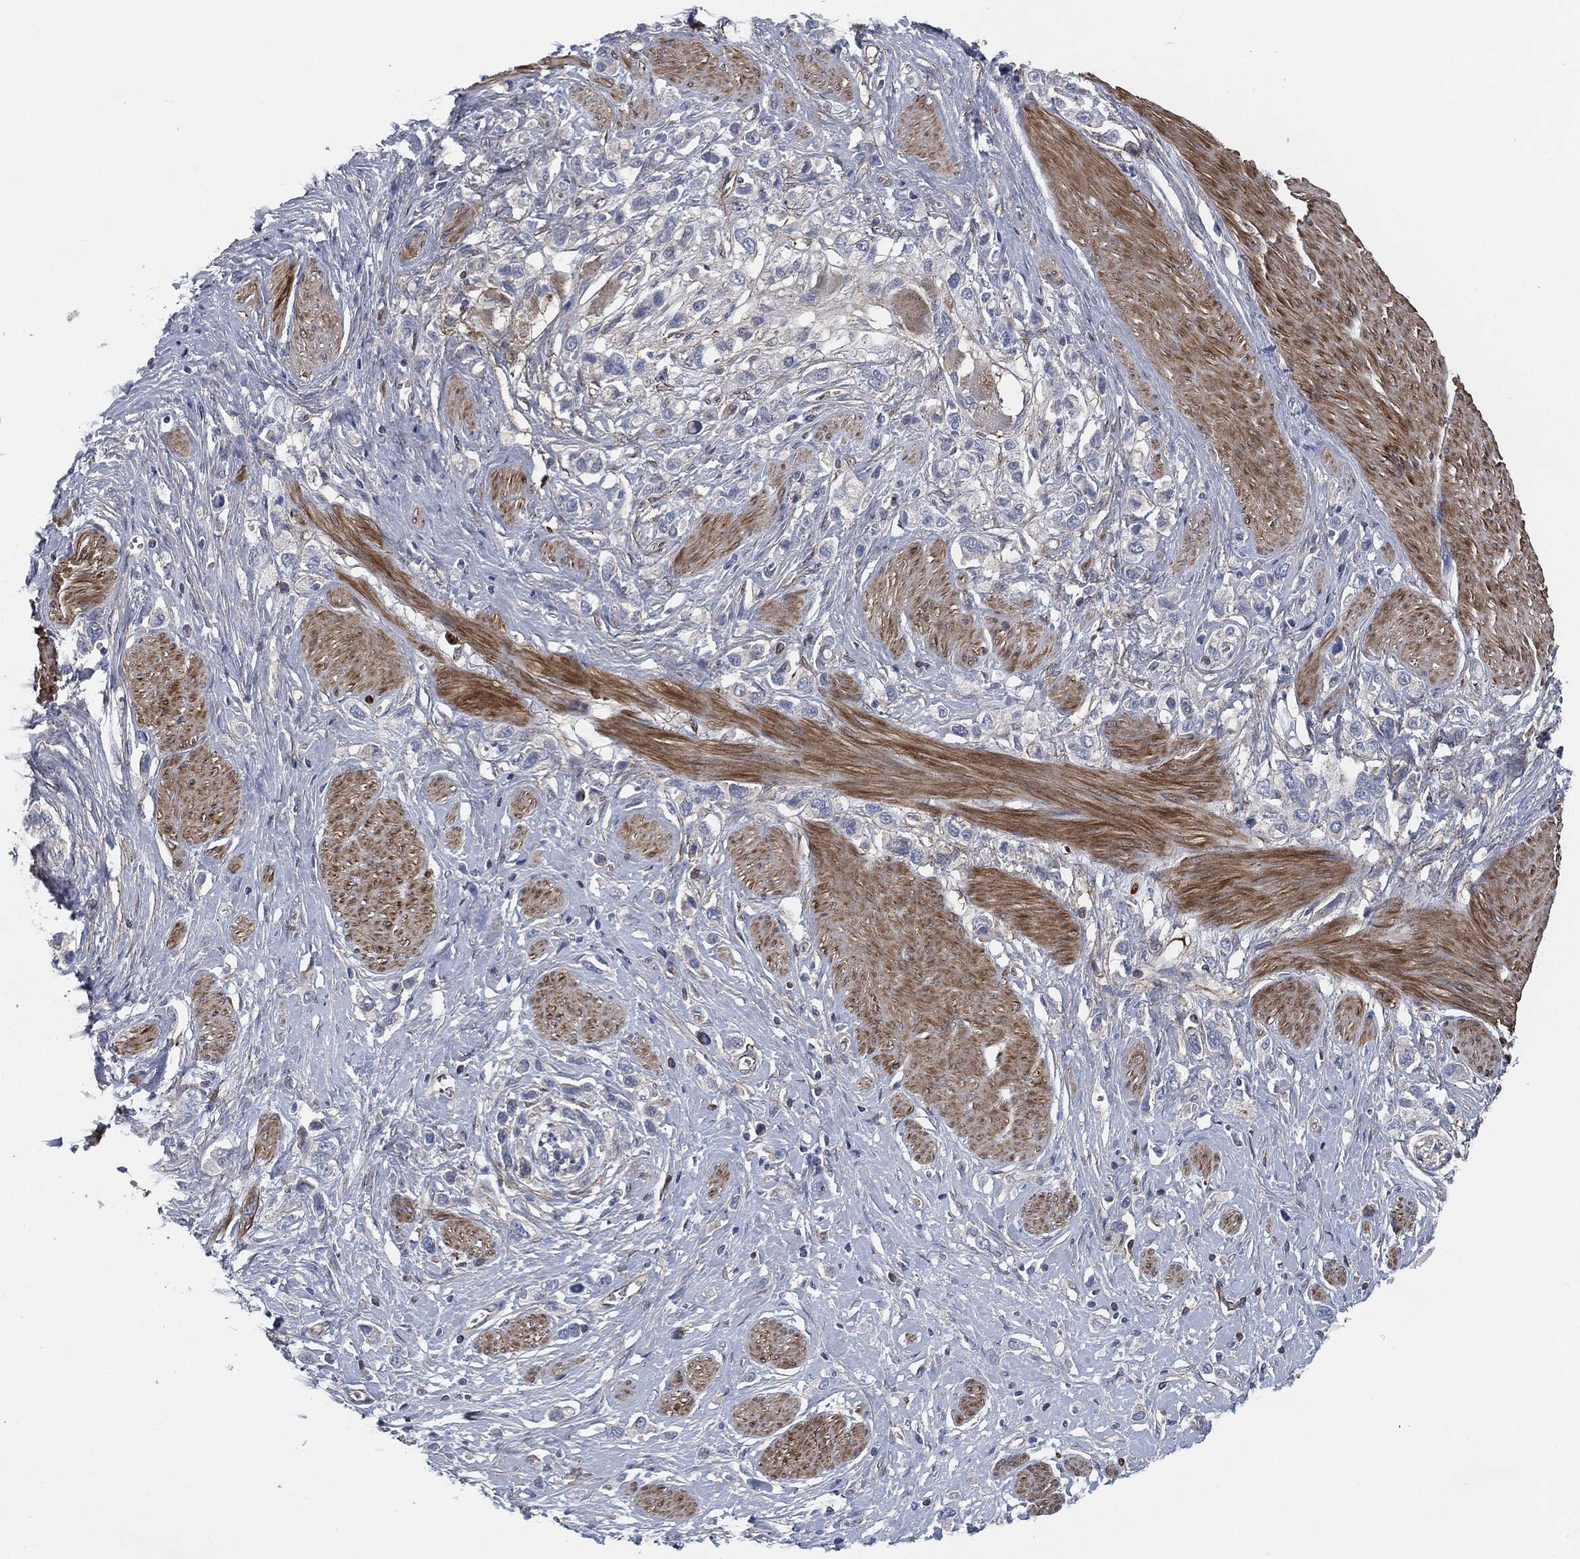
{"staining": {"intensity": "negative", "quantity": "none", "location": "none"}, "tissue": "stomach cancer", "cell_type": "Tumor cells", "image_type": "cancer", "snomed": [{"axis": "morphology", "description": "Normal tissue, NOS"}, {"axis": "morphology", "description": "Adenocarcinoma, NOS"}, {"axis": "morphology", "description": "Adenocarcinoma, High grade"}, {"axis": "topography", "description": "Stomach, upper"}, {"axis": "topography", "description": "Stomach"}], "caption": "A histopathology image of stomach cancer (high-grade adenocarcinoma) stained for a protein demonstrates no brown staining in tumor cells. The staining is performed using DAB brown chromogen with nuclei counter-stained in using hematoxylin.", "gene": "SVIL", "patient": {"sex": "female", "age": 65}}